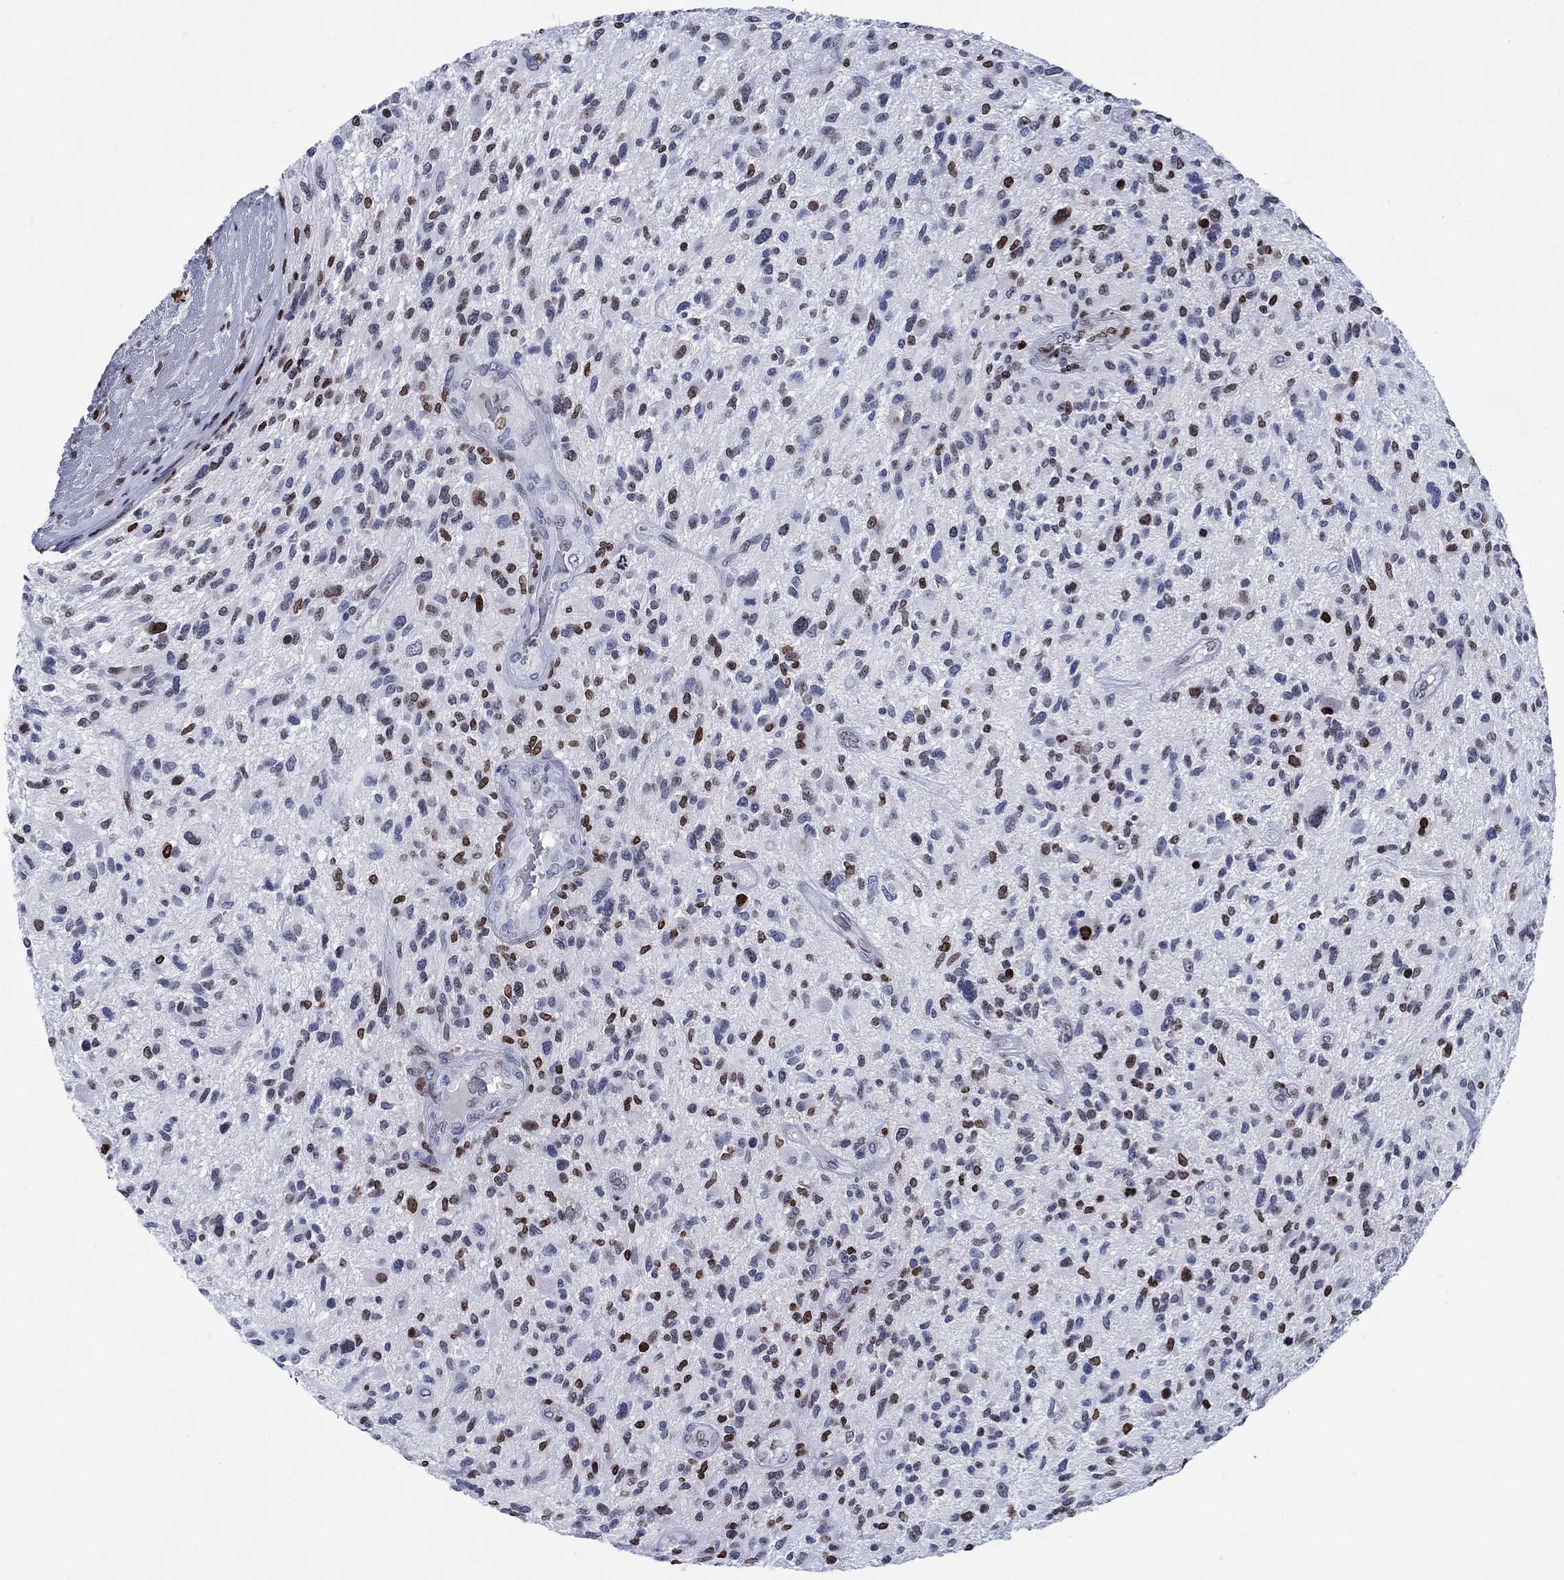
{"staining": {"intensity": "strong", "quantity": "<25%", "location": "nuclear"}, "tissue": "glioma", "cell_type": "Tumor cells", "image_type": "cancer", "snomed": [{"axis": "morphology", "description": "Glioma, malignant, High grade"}, {"axis": "topography", "description": "Brain"}], "caption": "Immunohistochemical staining of glioma displays strong nuclear protein staining in approximately <25% of tumor cells.", "gene": "HMGA1", "patient": {"sex": "male", "age": 47}}